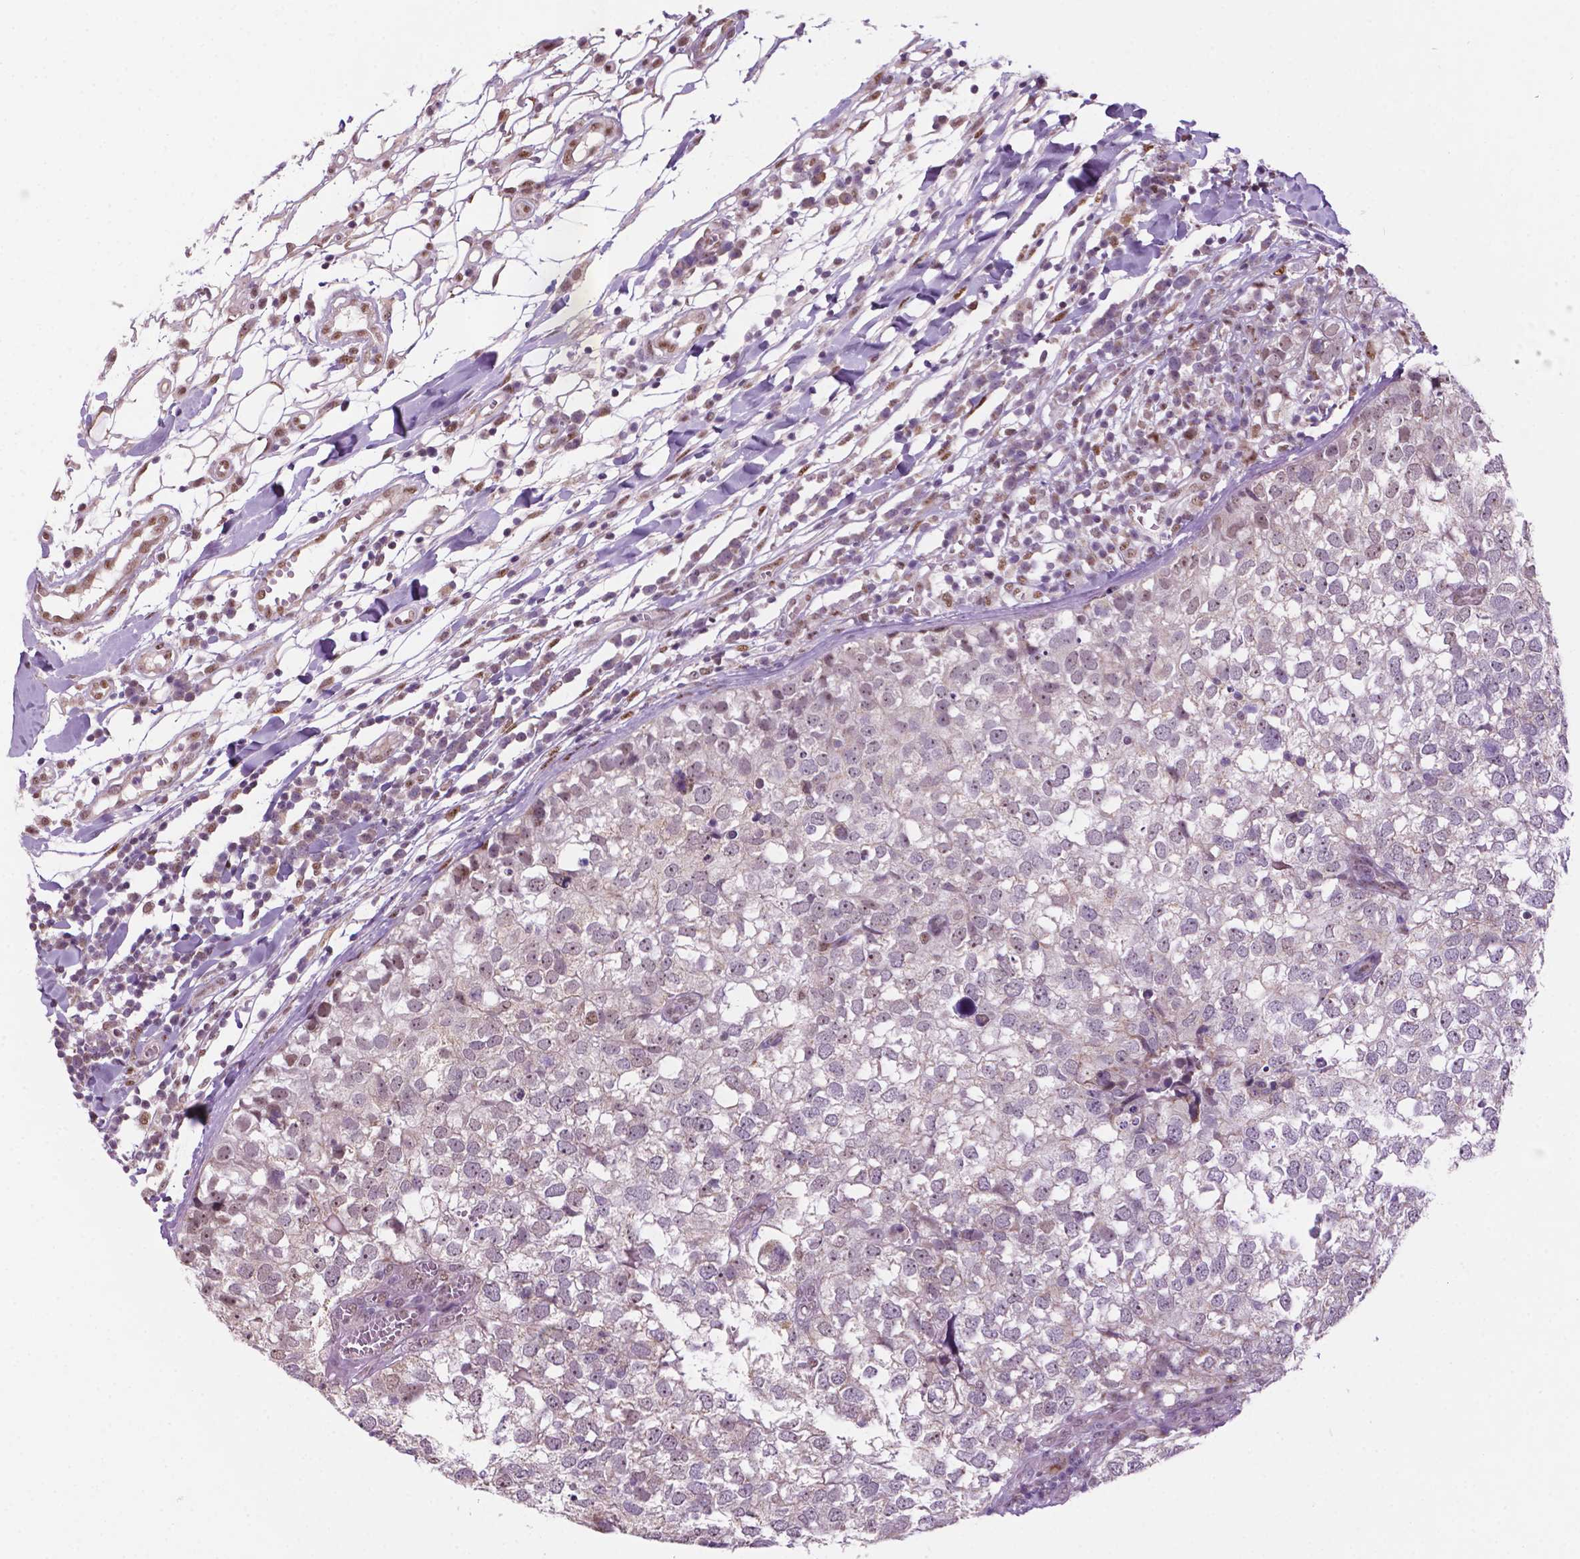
{"staining": {"intensity": "moderate", "quantity": "<25%", "location": "nuclear"}, "tissue": "breast cancer", "cell_type": "Tumor cells", "image_type": "cancer", "snomed": [{"axis": "morphology", "description": "Duct carcinoma"}, {"axis": "topography", "description": "Breast"}], "caption": "Protein expression analysis of human breast invasive ductal carcinoma reveals moderate nuclear expression in about <25% of tumor cells. (brown staining indicates protein expression, while blue staining denotes nuclei).", "gene": "C18orf21", "patient": {"sex": "female", "age": 30}}